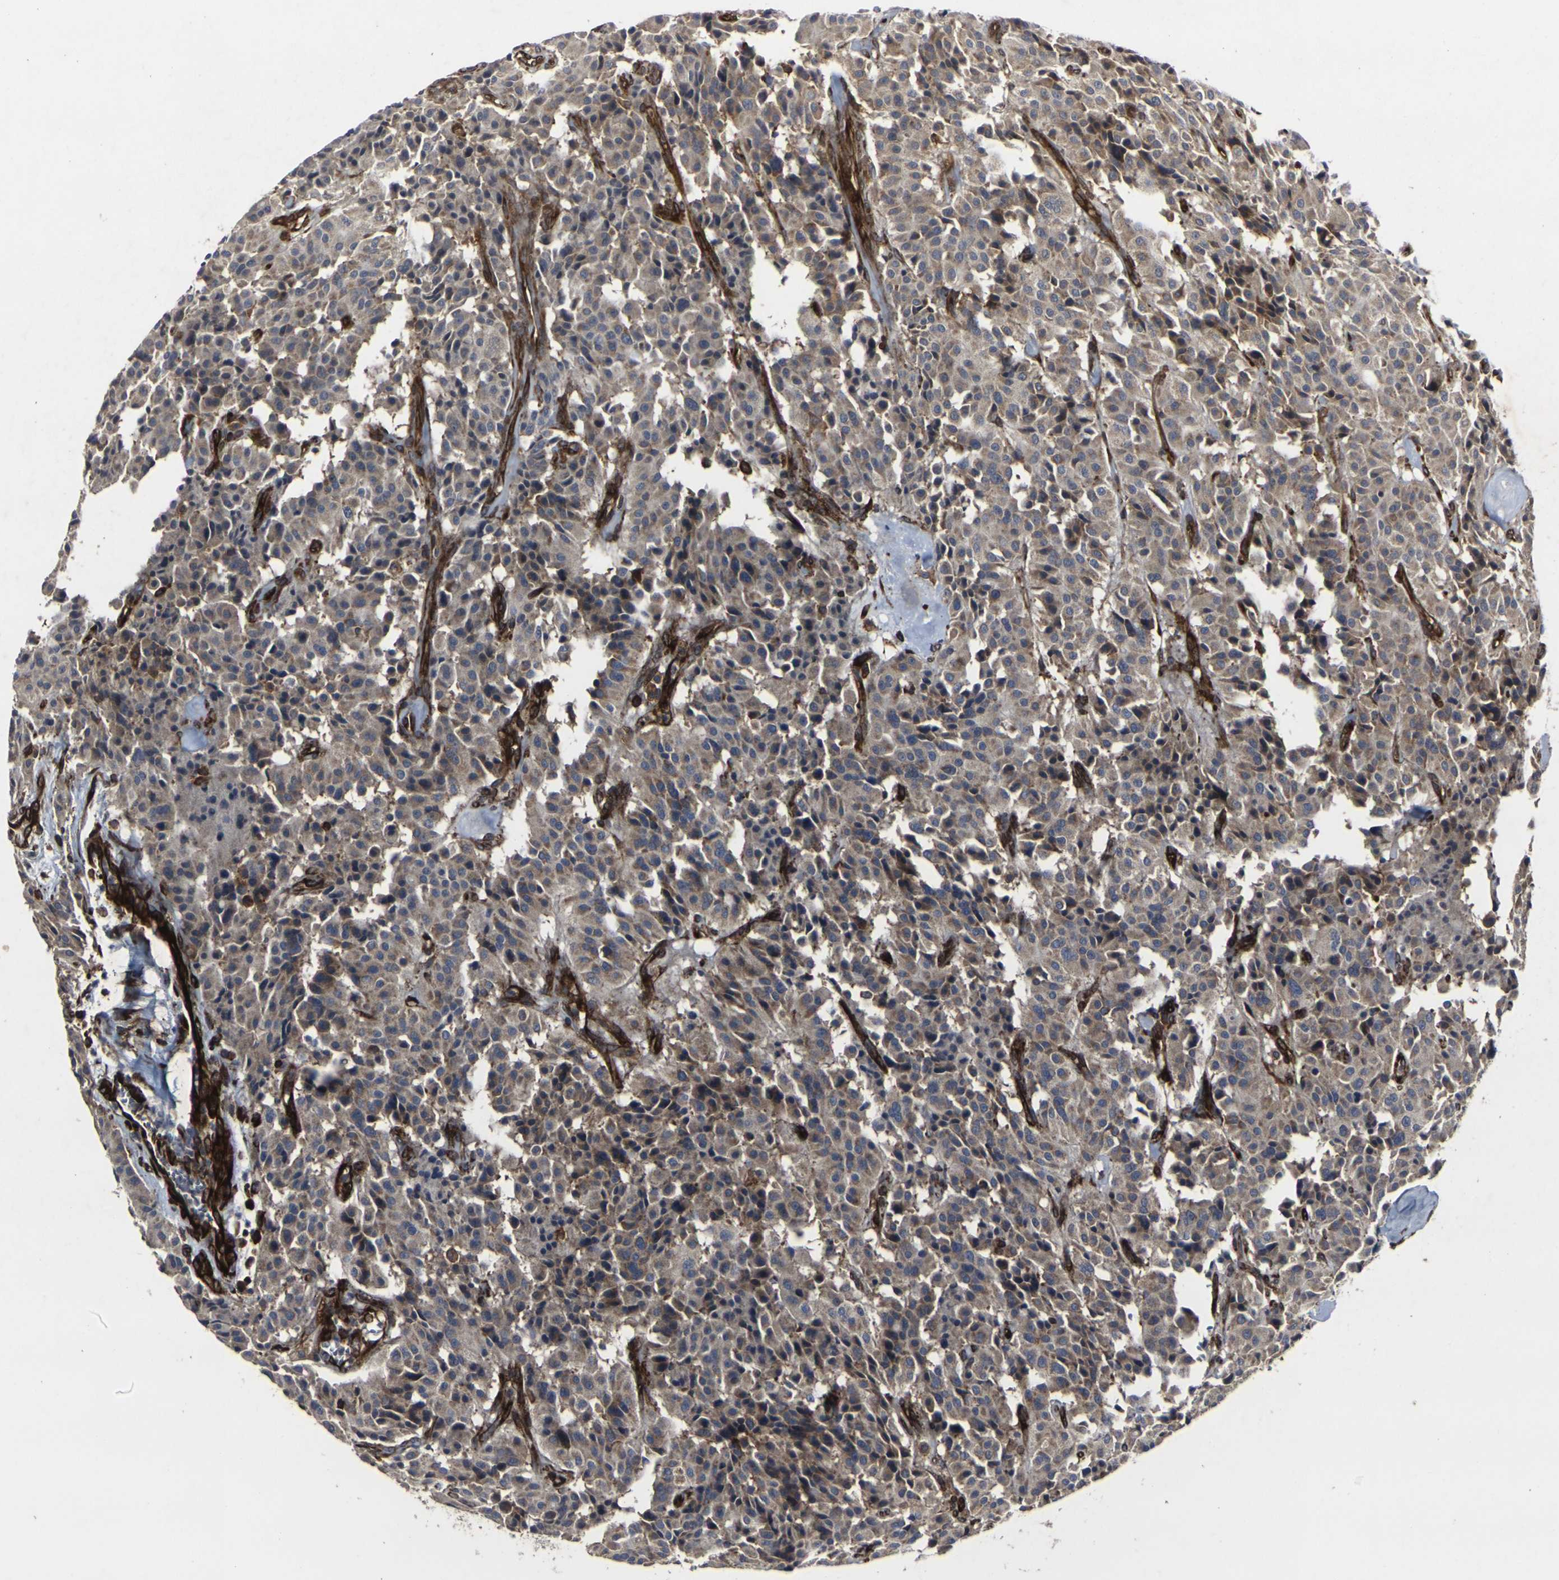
{"staining": {"intensity": "weak", "quantity": "25%-75%", "location": "cytoplasmic/membranous"}, "tissue": "carcinoid", "cell_type": "Tumor cells", "image_type": "cancer", "snomed": [{"axis": "morphology", "description": "Carcinoid, malignant, NOS"}, {"axis": "topography", "description": "Lung"}], "caption": "Carcinoid stained with a brown dye displays weak cytoplasmic/membranous positive positivity in approximately 25%-75% of tumor cells.", "gene": "MARCHF2", "patient": {"sex": "male", "age": 30}}